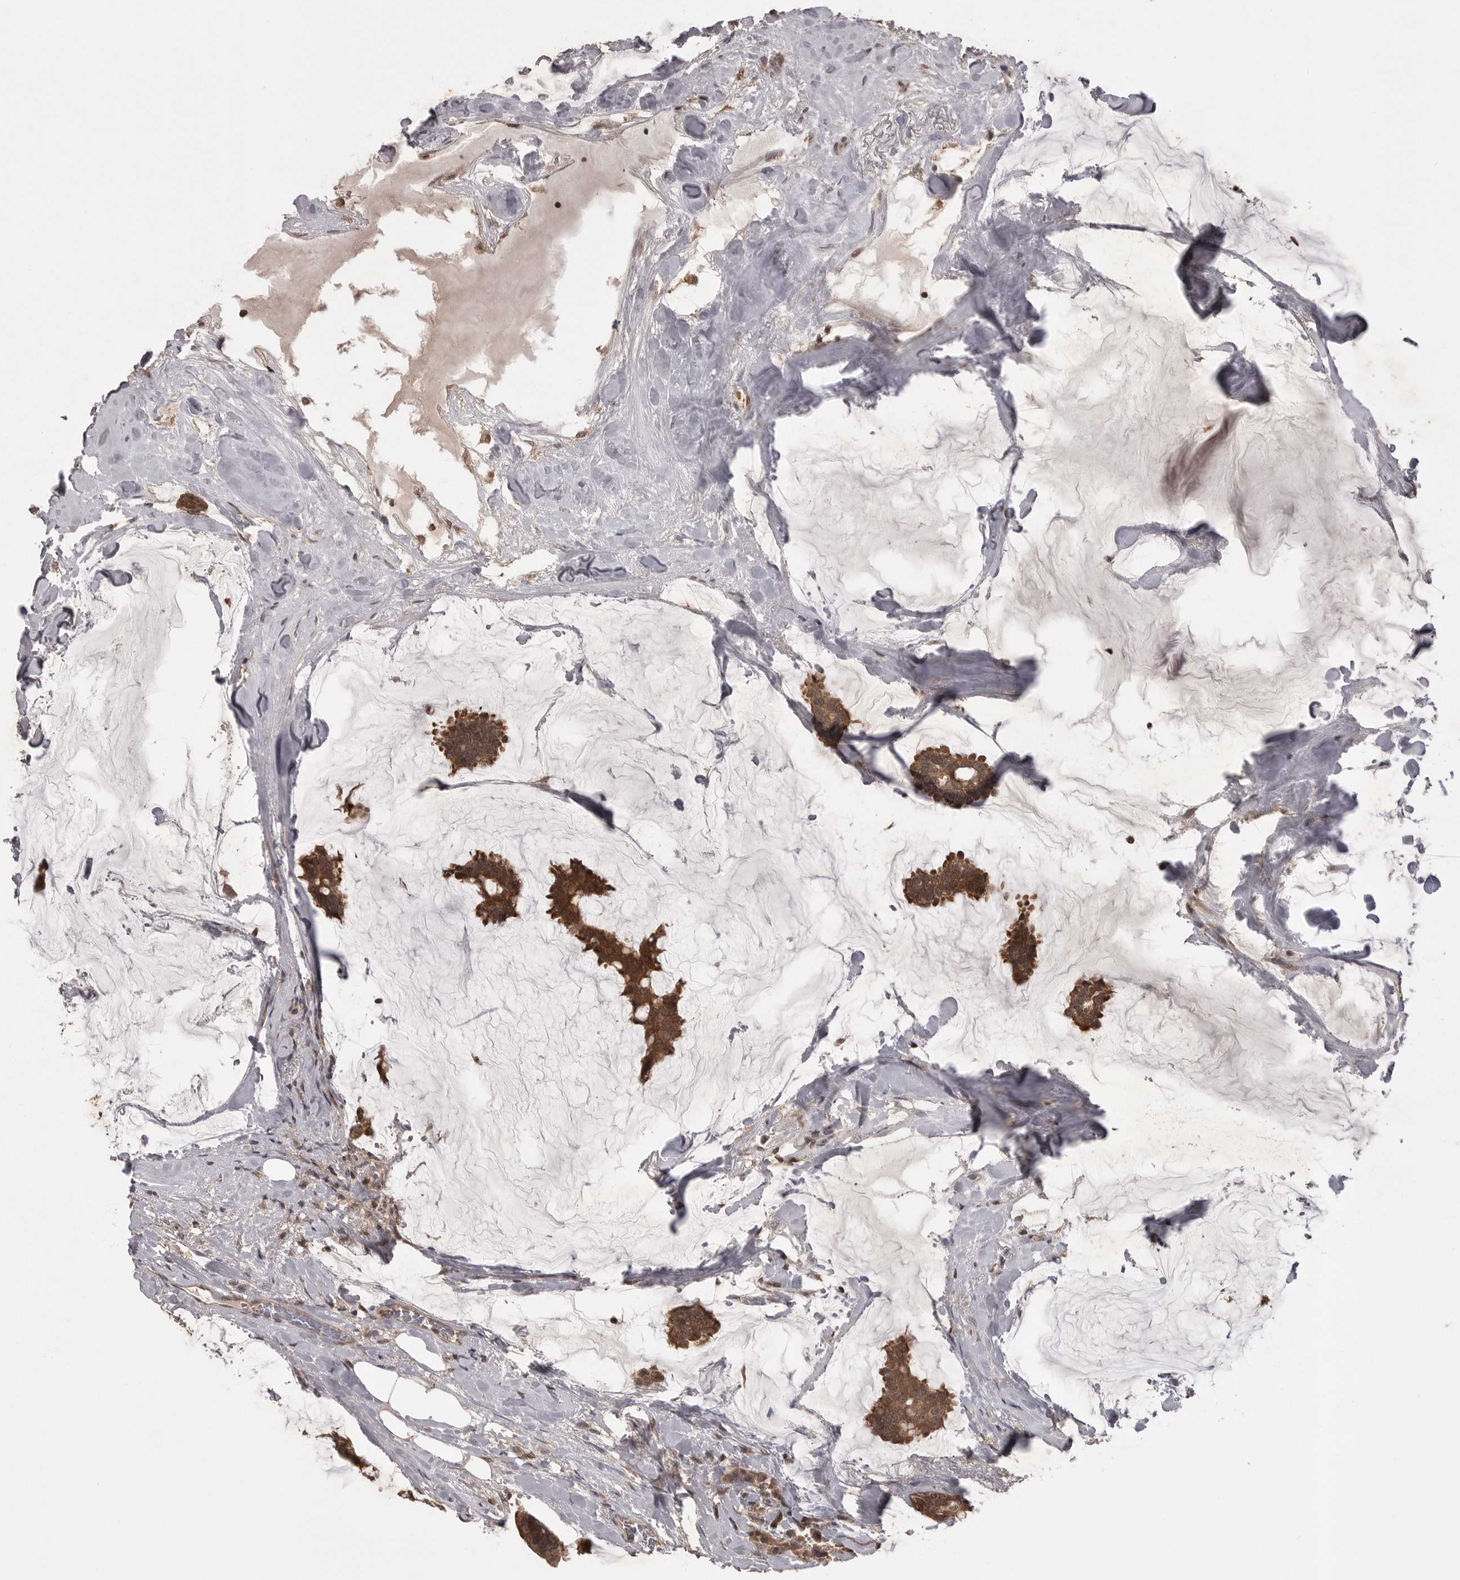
{"staining": {"intensity": "moderate", "quantity": ">75%", "location": "cytoplasmic/membranous"}, "tissue": "breast cancer", "cell_type": "Tumor cells", "image_type": "cancer", "snomed": [{"axis": "morphology", "description": "Duct carcinoma"}, {"axis": "topography", "description": "Breast"}], "caption": "DAB immunohistochemical staining of breast cancer reveals moderate cytoplasmic/membranous protein expression in approximately >75% of tumor cells.", "gene": "STK24", "patient": {"sex": "female", "age": 93}}